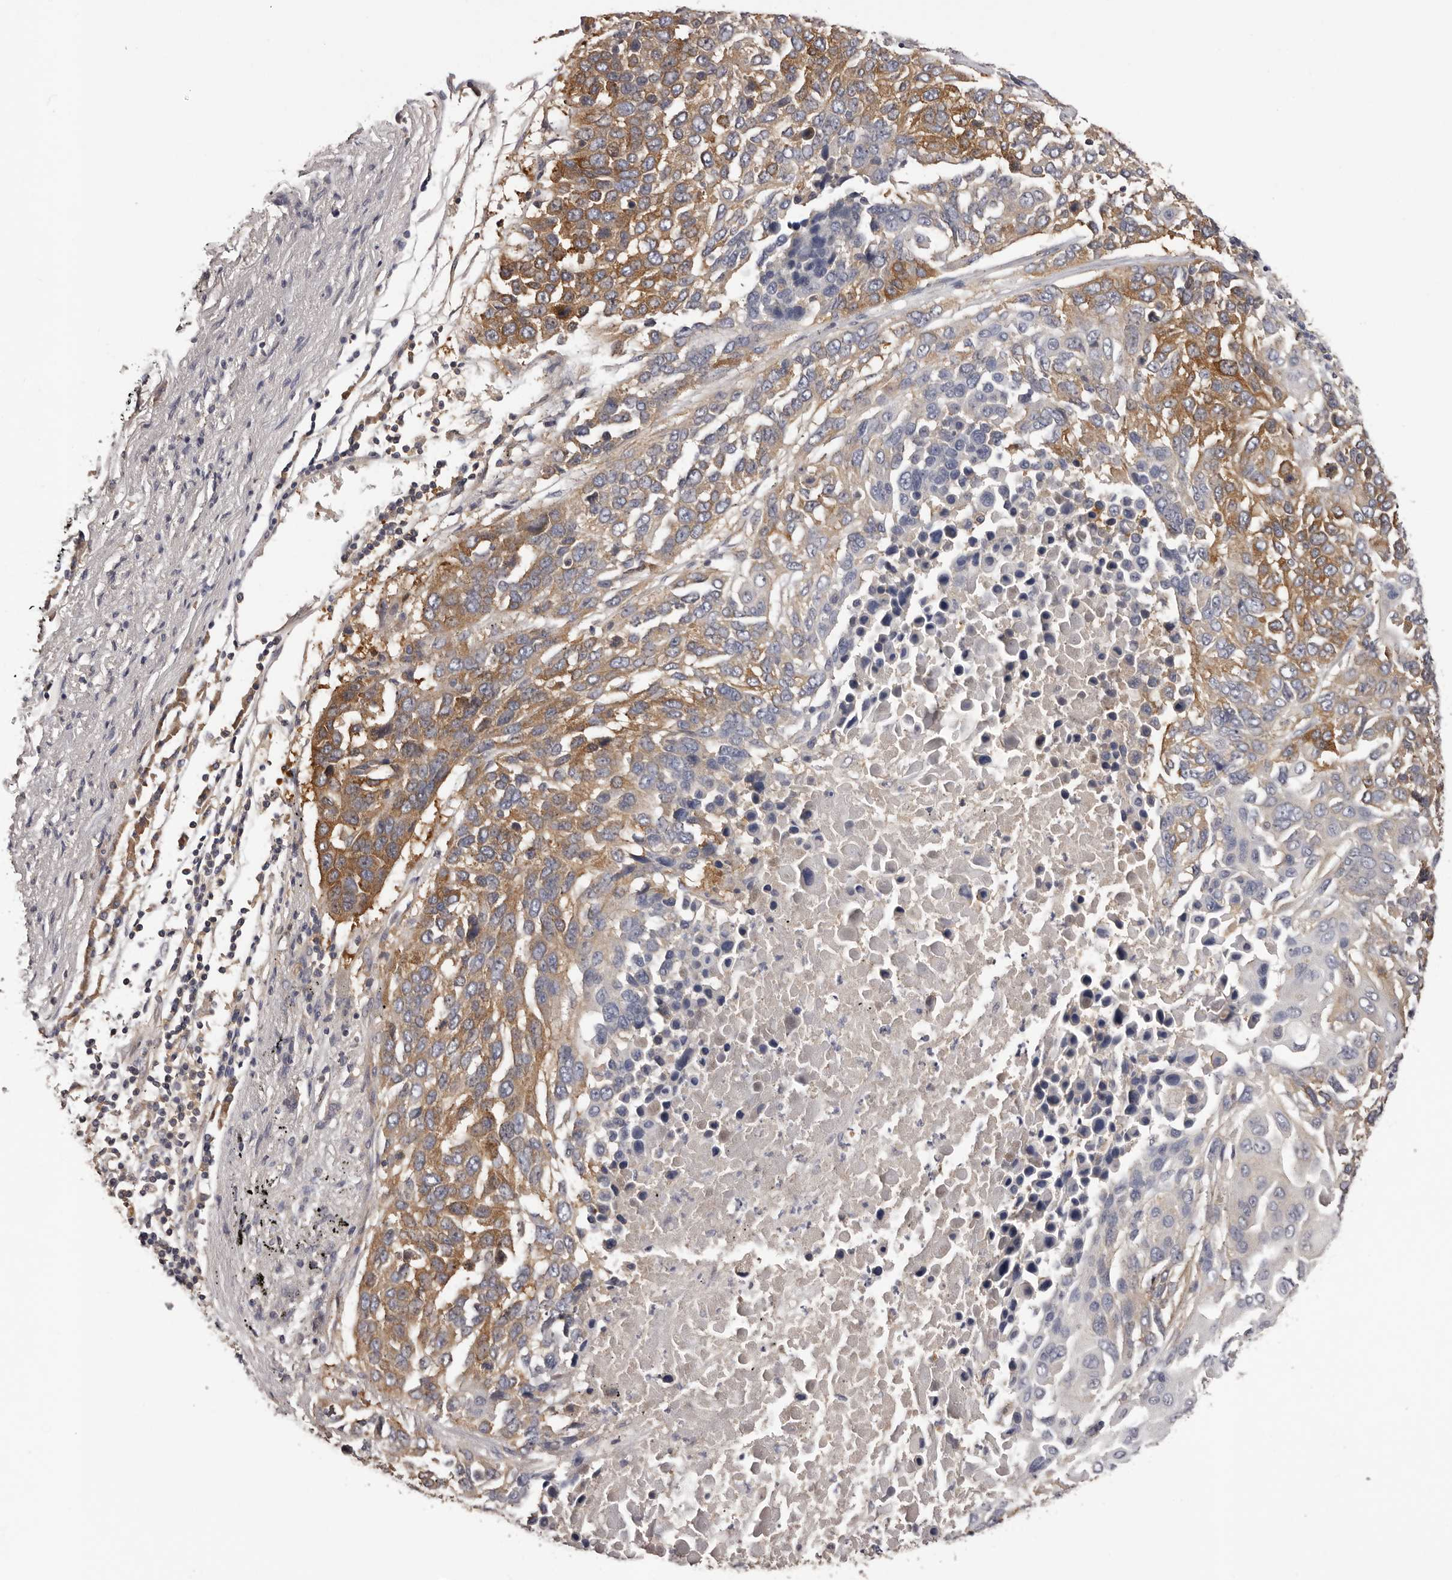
{"staining": {"intensity": "moderate", "quantity": ">75%", "location": "cytoplasmic/membranous"}, "tissue": "lung cancer", "cell_type": "Tumor cells", "image_type": "cancer", "snomed": [{"axis": "morphology", "description": "Squamous cell carcinoma, NOS"}, {"axis": "topography", "description": "Lung"}], "caption": "Human squamous cell carcinoma (lung) stained with a protein marker displays moderate staining in tumor cells.", "gene": "LTV1", "patient": {"sex": "male", "age": 66}}